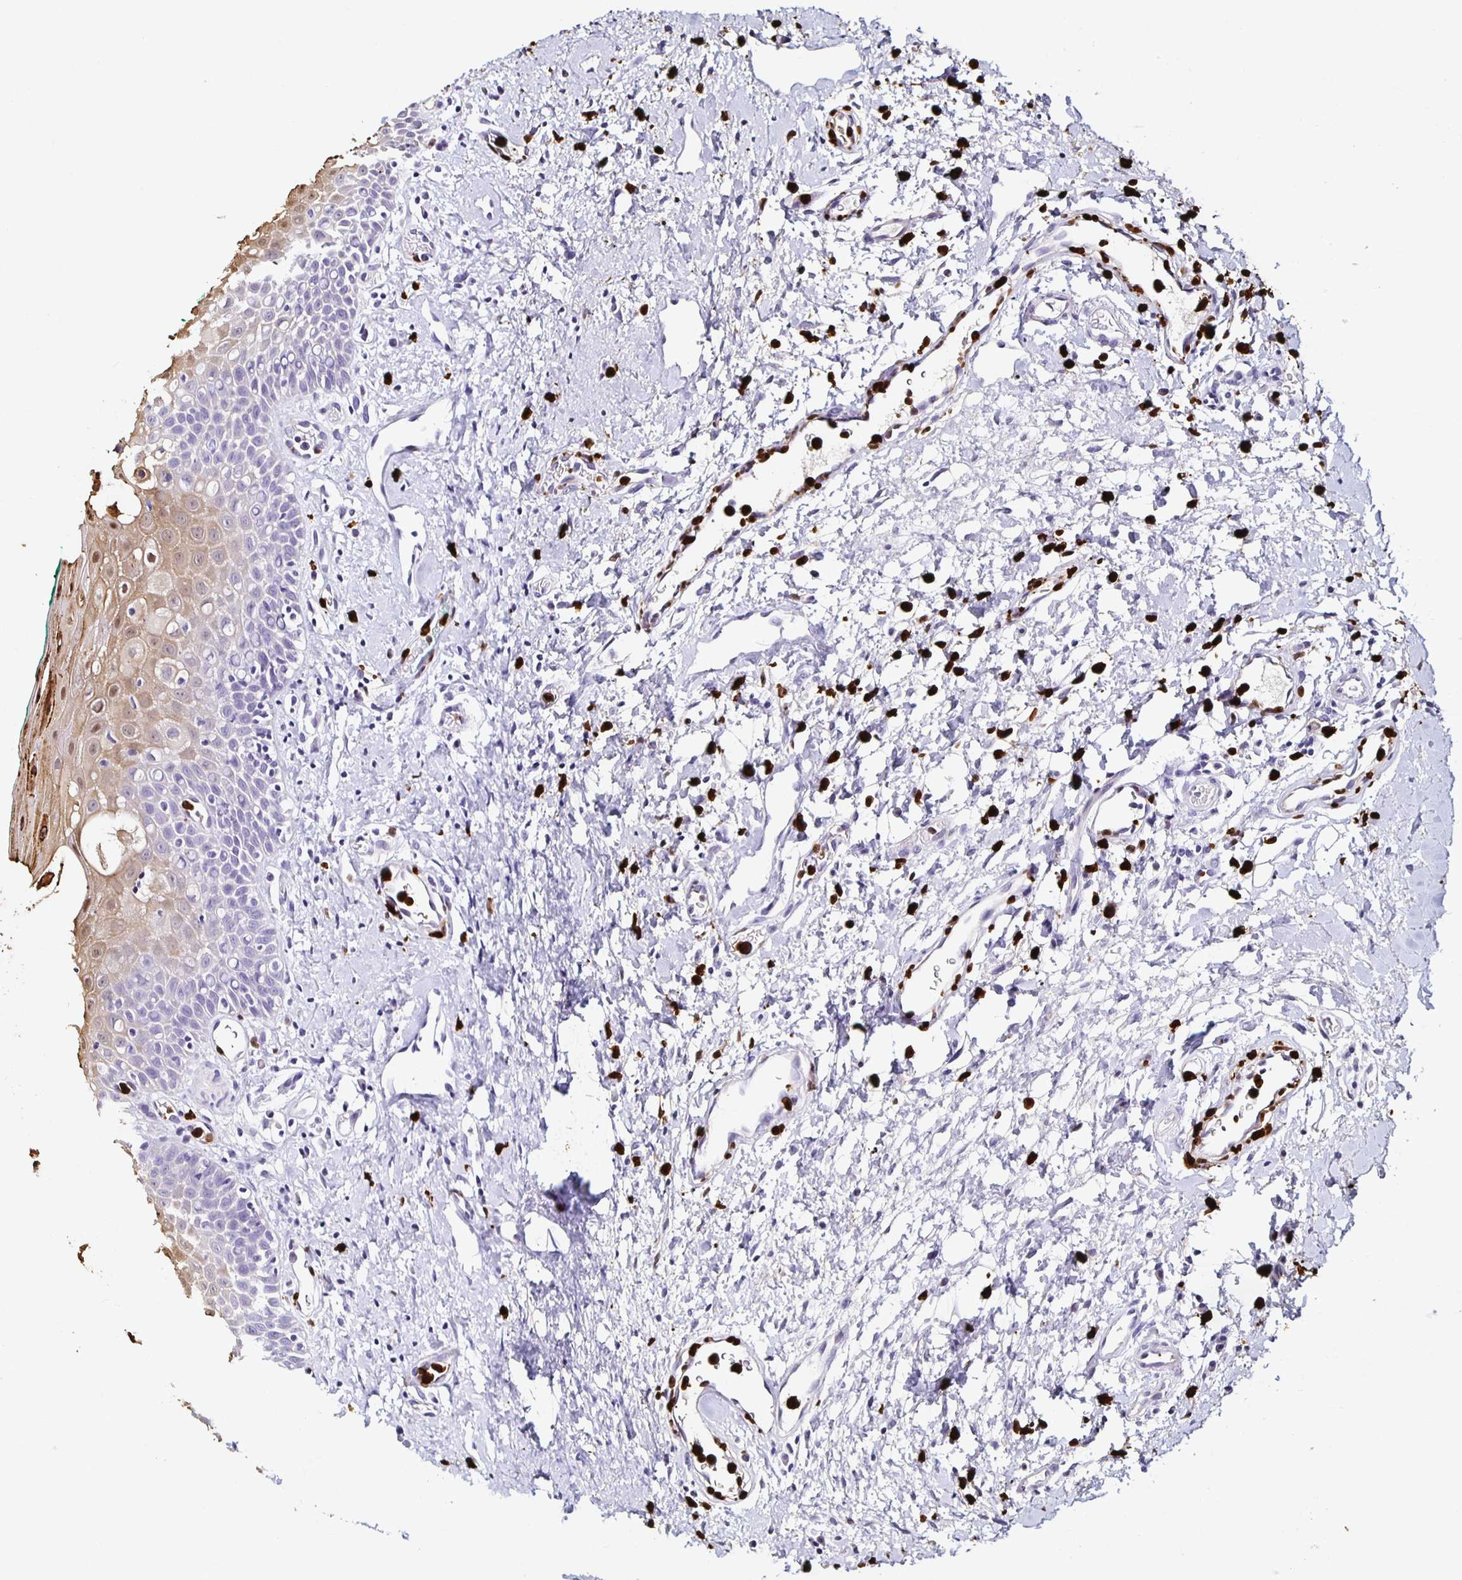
{"staining": {"intensity": "weak", "quantity": "25%-75%", "location": "cytoplasmic/membranous,nuclear"}, "tissue": "oral mucosa", "cell_type": "Squamous epithelial cells", "image_type": "normal", "snomed": [{"axis": "morphology", "description": "Normal tissue, NOS"}, {"axis": "topography", "description": "Oral tissue"}], "caption": "Weak cytoplasmic/membranous,nuclear expression is appreciated in about 25%-75% of squamous epithelial cells in benign oral mucosa. The staining was performed using DAB, with brown indicating positive protein expression. Nuclei are stained blue with hematoxylin.", "gene": "TLR4", "patient": {"sex": "female", "age": 70}}